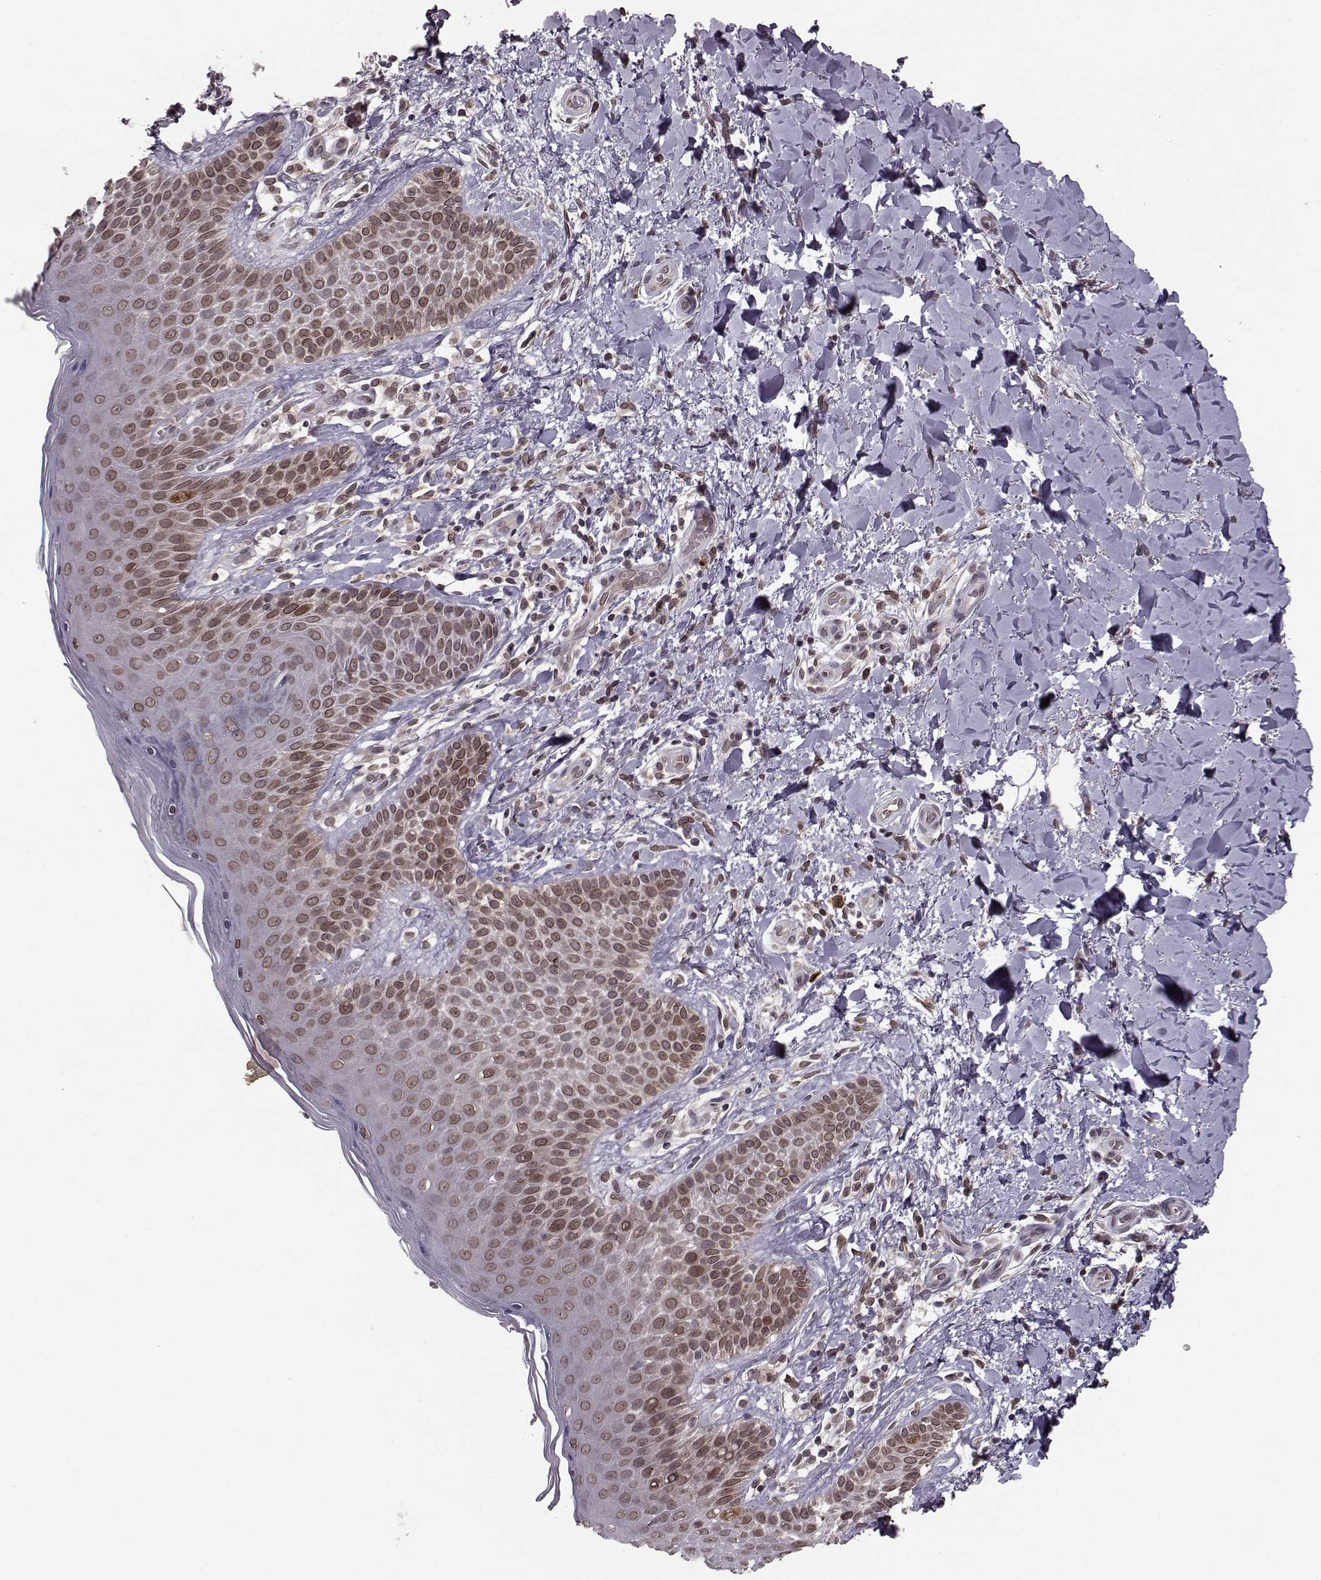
{"staining": {"intensity": "weak", "quantity": ">75%", "location": "cytoplasmic/membranous,nuclear"}, "tissue": "skin", "cell_type": "Epidermal cells", "image_type": "normal", "snomed": [{"axis": "morphology", "description": "Normal tissue, NOS"}, {"axis": "topography", "description": "Anal"}], "caption": "A brown stain labels weak cytoplasmic/membranous,nuclear positivity of a protein in epidermal cells of benign skin.", "gene": "NUP37", "patient": {"sex": "male", "age": 36}}